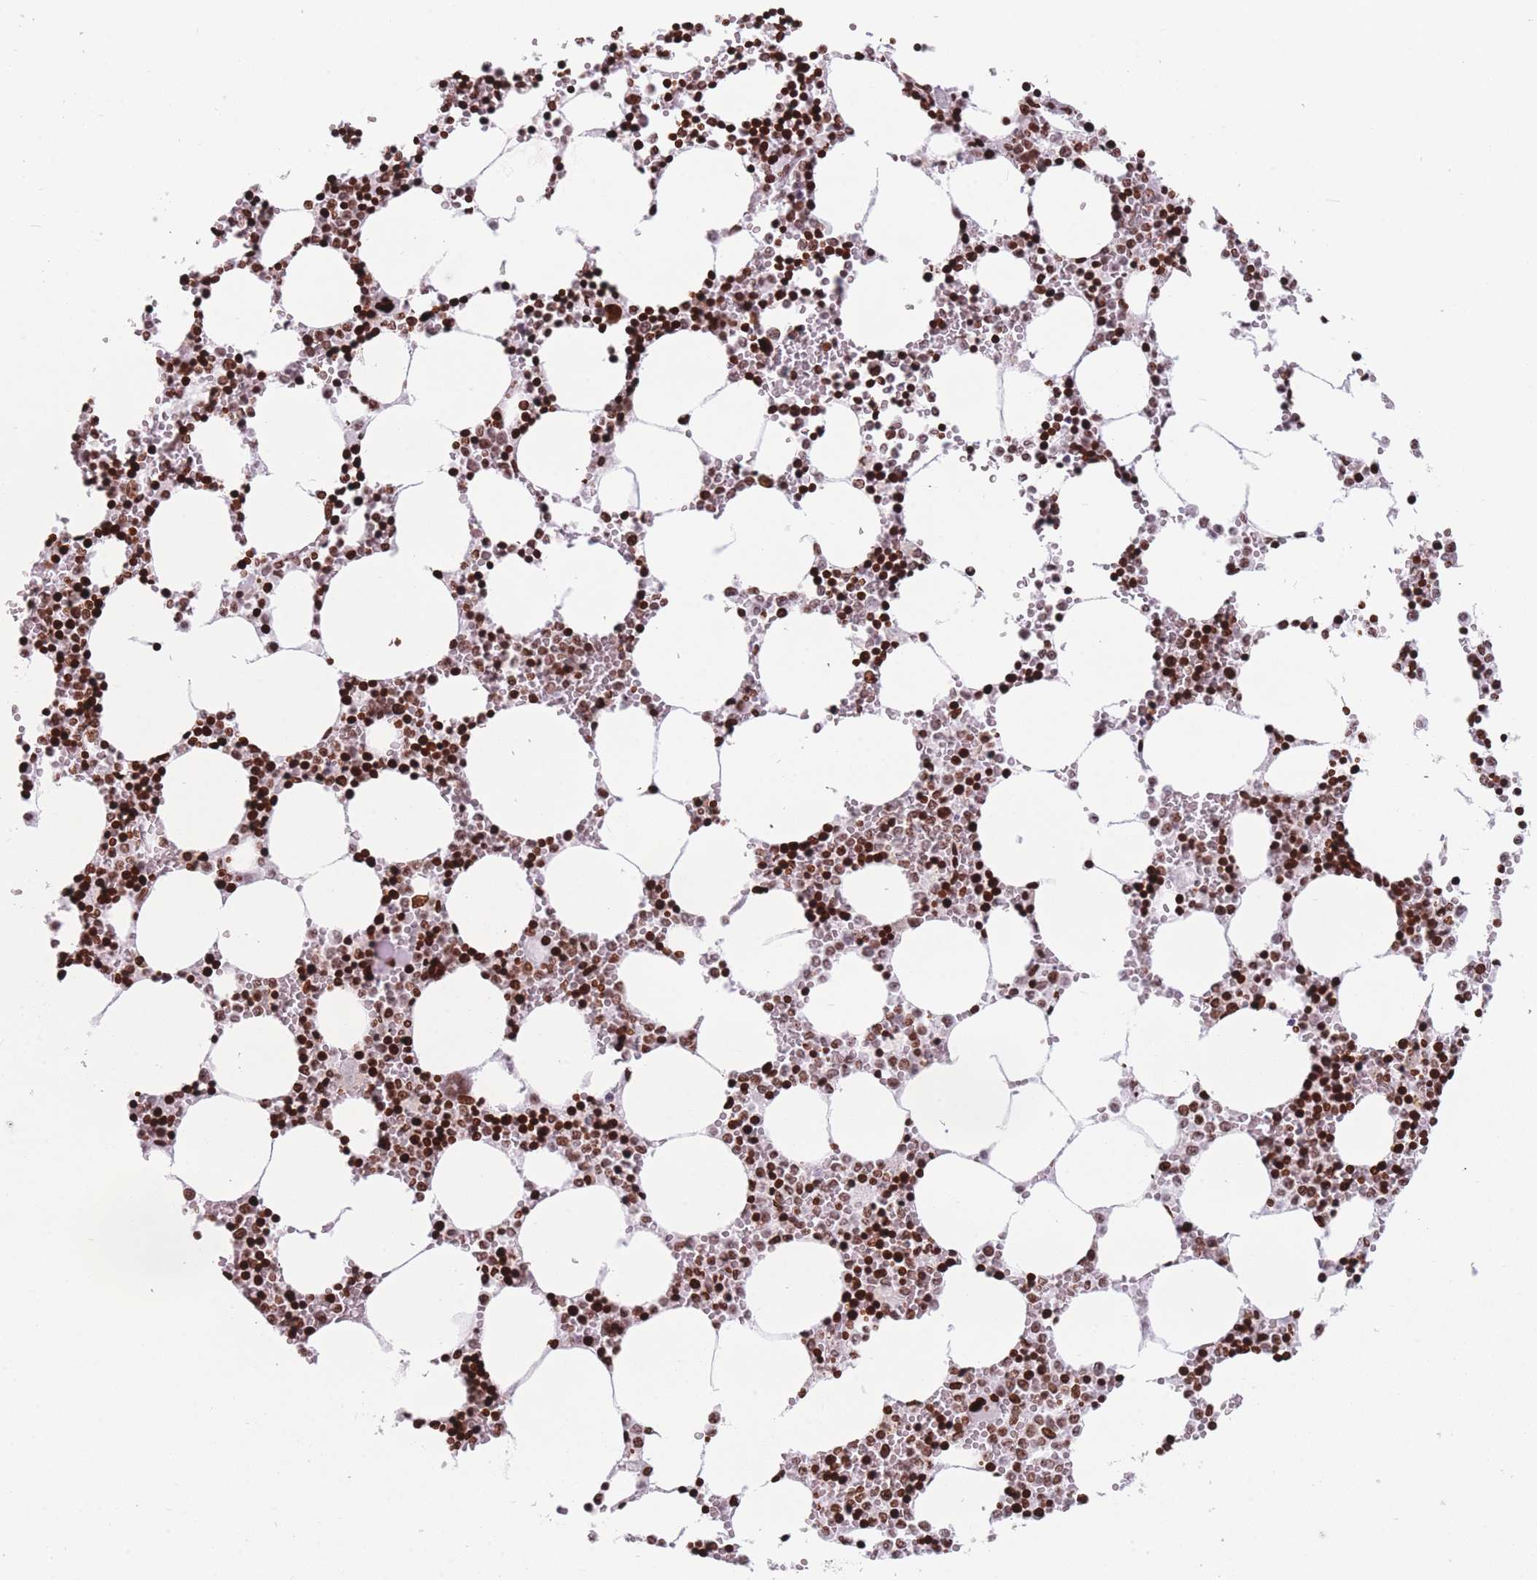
{"staining": {"intensity": "strong", "quantity": ">75%", "location": "nuclear"}, "tissue": "bone marrow", "cell_type": "Hematopoietic cells", "image_type": "normal", "snomed": [{"axis": "morphology", "description": "Normal tissue, NOS"}, {"axis": "topography", "description": "Bone marrow"}], "caption": "The image demonstrates staining of normal bone marrow, revealing strong nuclear protein expression (brown color) within hematopoietic cells. (Stains: DAB (3,3'-diaminobenzidine) in brown, nuclei in blue, Microscopy: brightfield microscopy at high magnification).", "gene": "AK9", "patient": {"sex": "female", "age": 64}}